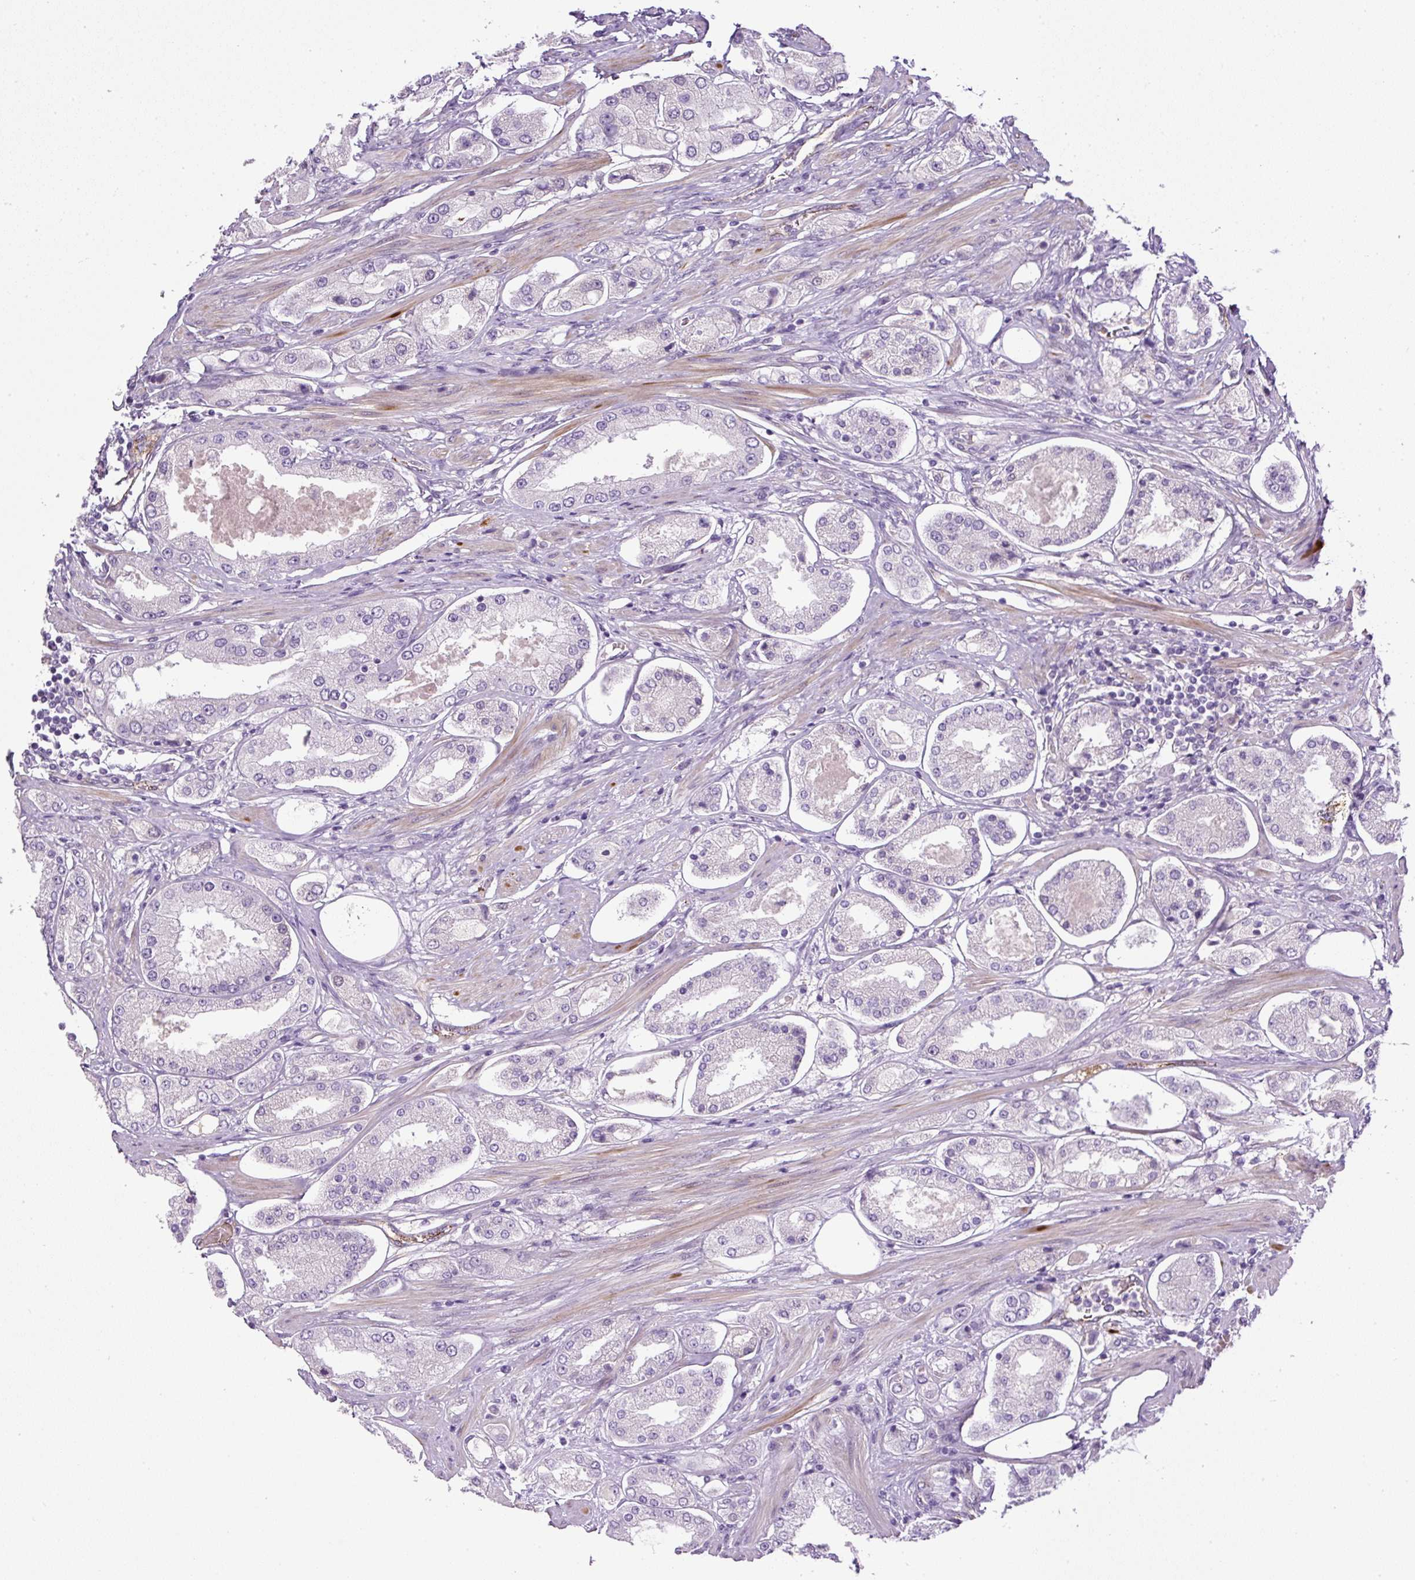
{"staining": {"intensity": "negative", "quantity": "none", "location": "none"}, "tissue": "prostate cancer", "cell_type": "Tumor cells", "image_type": "cancer", "snomed": [{"axis": "morphology", "description": "Adenocarcinoma, High grade"}, {"axis": "topography", "description": "Prostate"}], "caption": "Prostate cancer (adenocarcinoma (high-grade)) was stained to show a protein in brown. There is no significant positivity in tumor cells. The staining was performed using DAB (3,3'-diaminobenzidine) to visualize the protein expression in brown, while the nuclei were stained in blue with hematoxylin (Magnification: 20x).", "gene": "LEFTY2", "patient": {"sex": "male", "age": 69}}